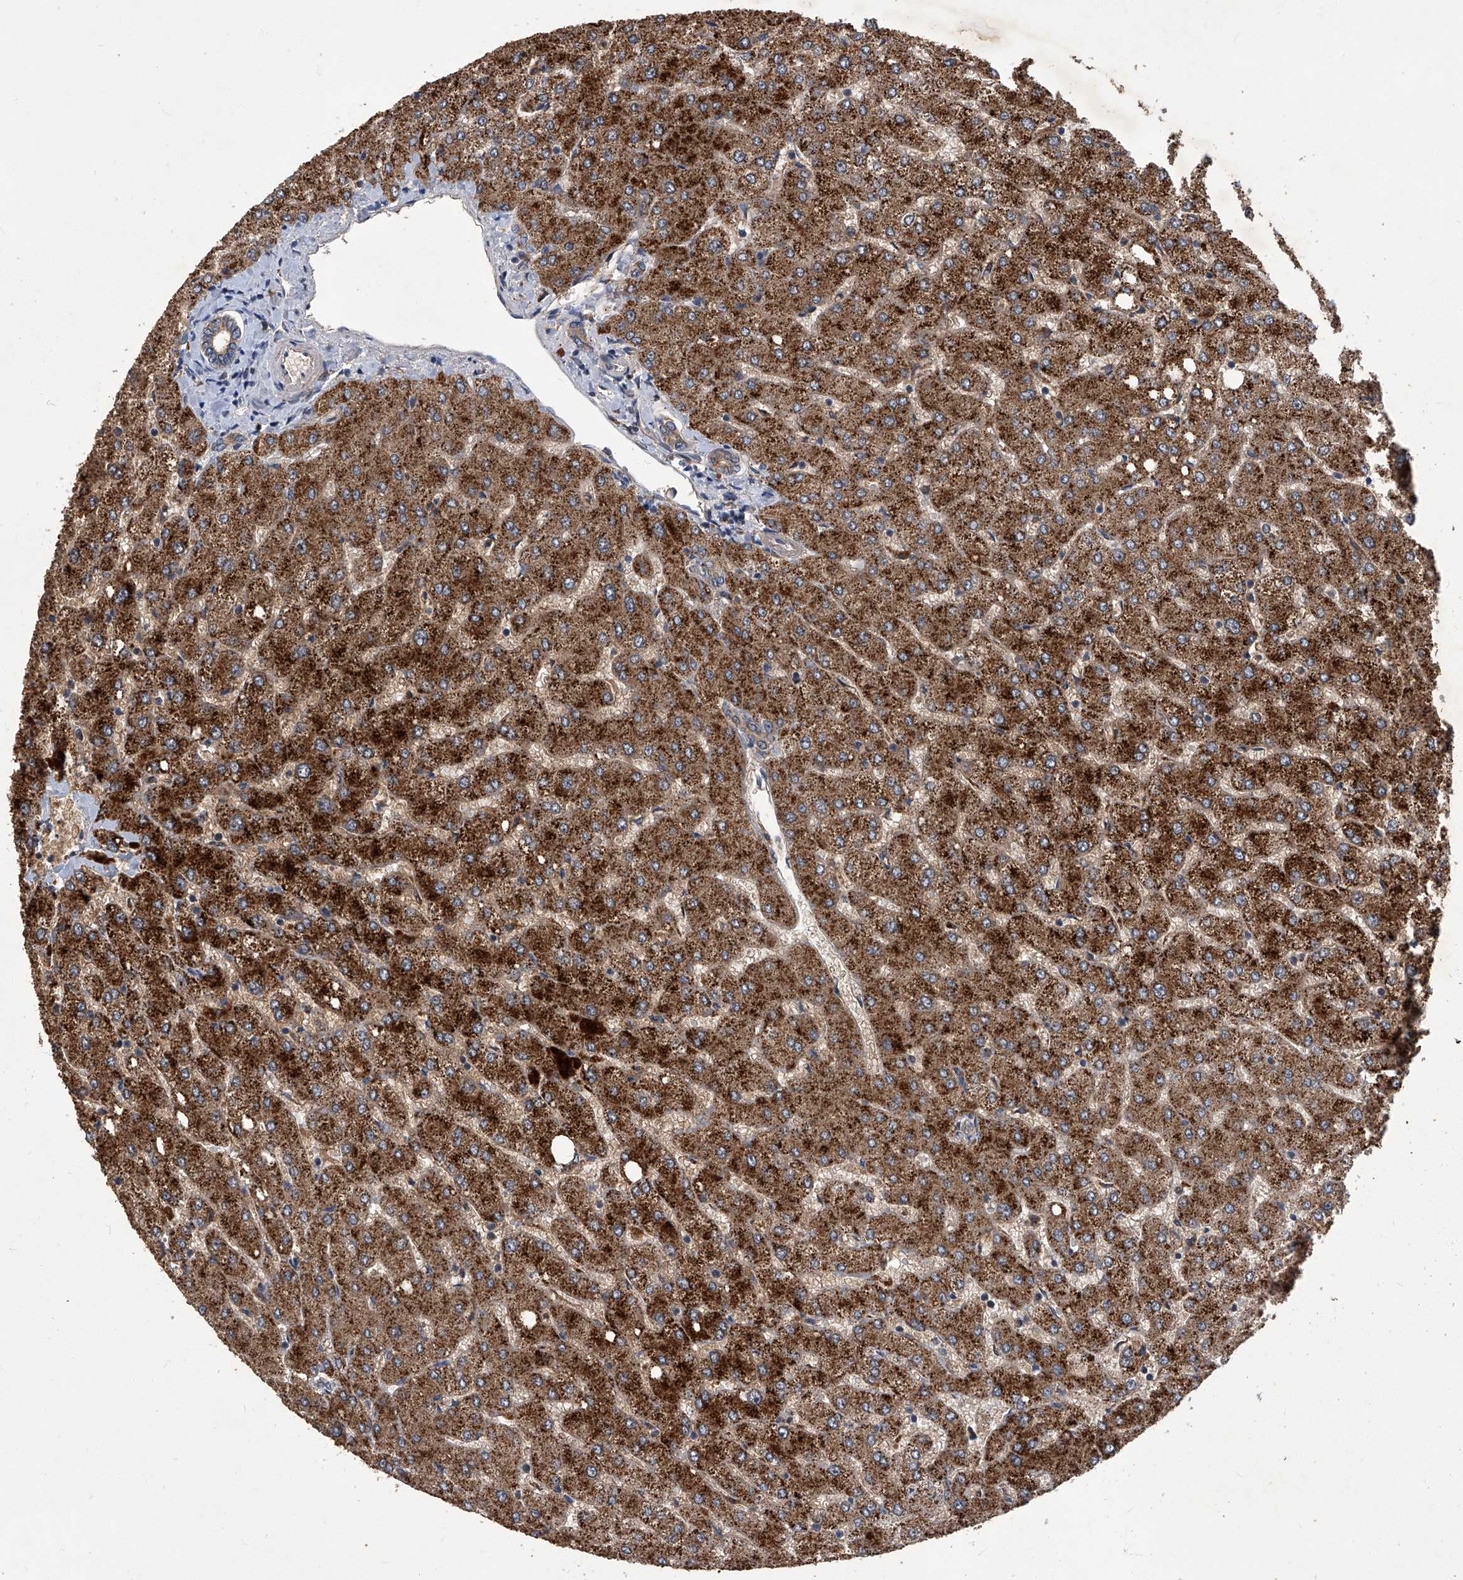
{"staining": {"intensity": "weak", "quantity": ">75%", "location": "cytoplasmic/membranous"}, "tissue": "liver", "cell_type": "Cholangiocytes", "image_type": "normal", "snomed": [{"axis": "morphology", "description": "Normal tissue, NOS"}, {"axis": "topography", "description": "Liver"}], "caption": "Brown immunohistochemical staining in unremarkable liver demonstrates weak cytoplasmic/membranous staining in about >75% of cholangiocytes.", "gene": "TNFRSF13B", "patient": {"sex": "female", "age": 54}}